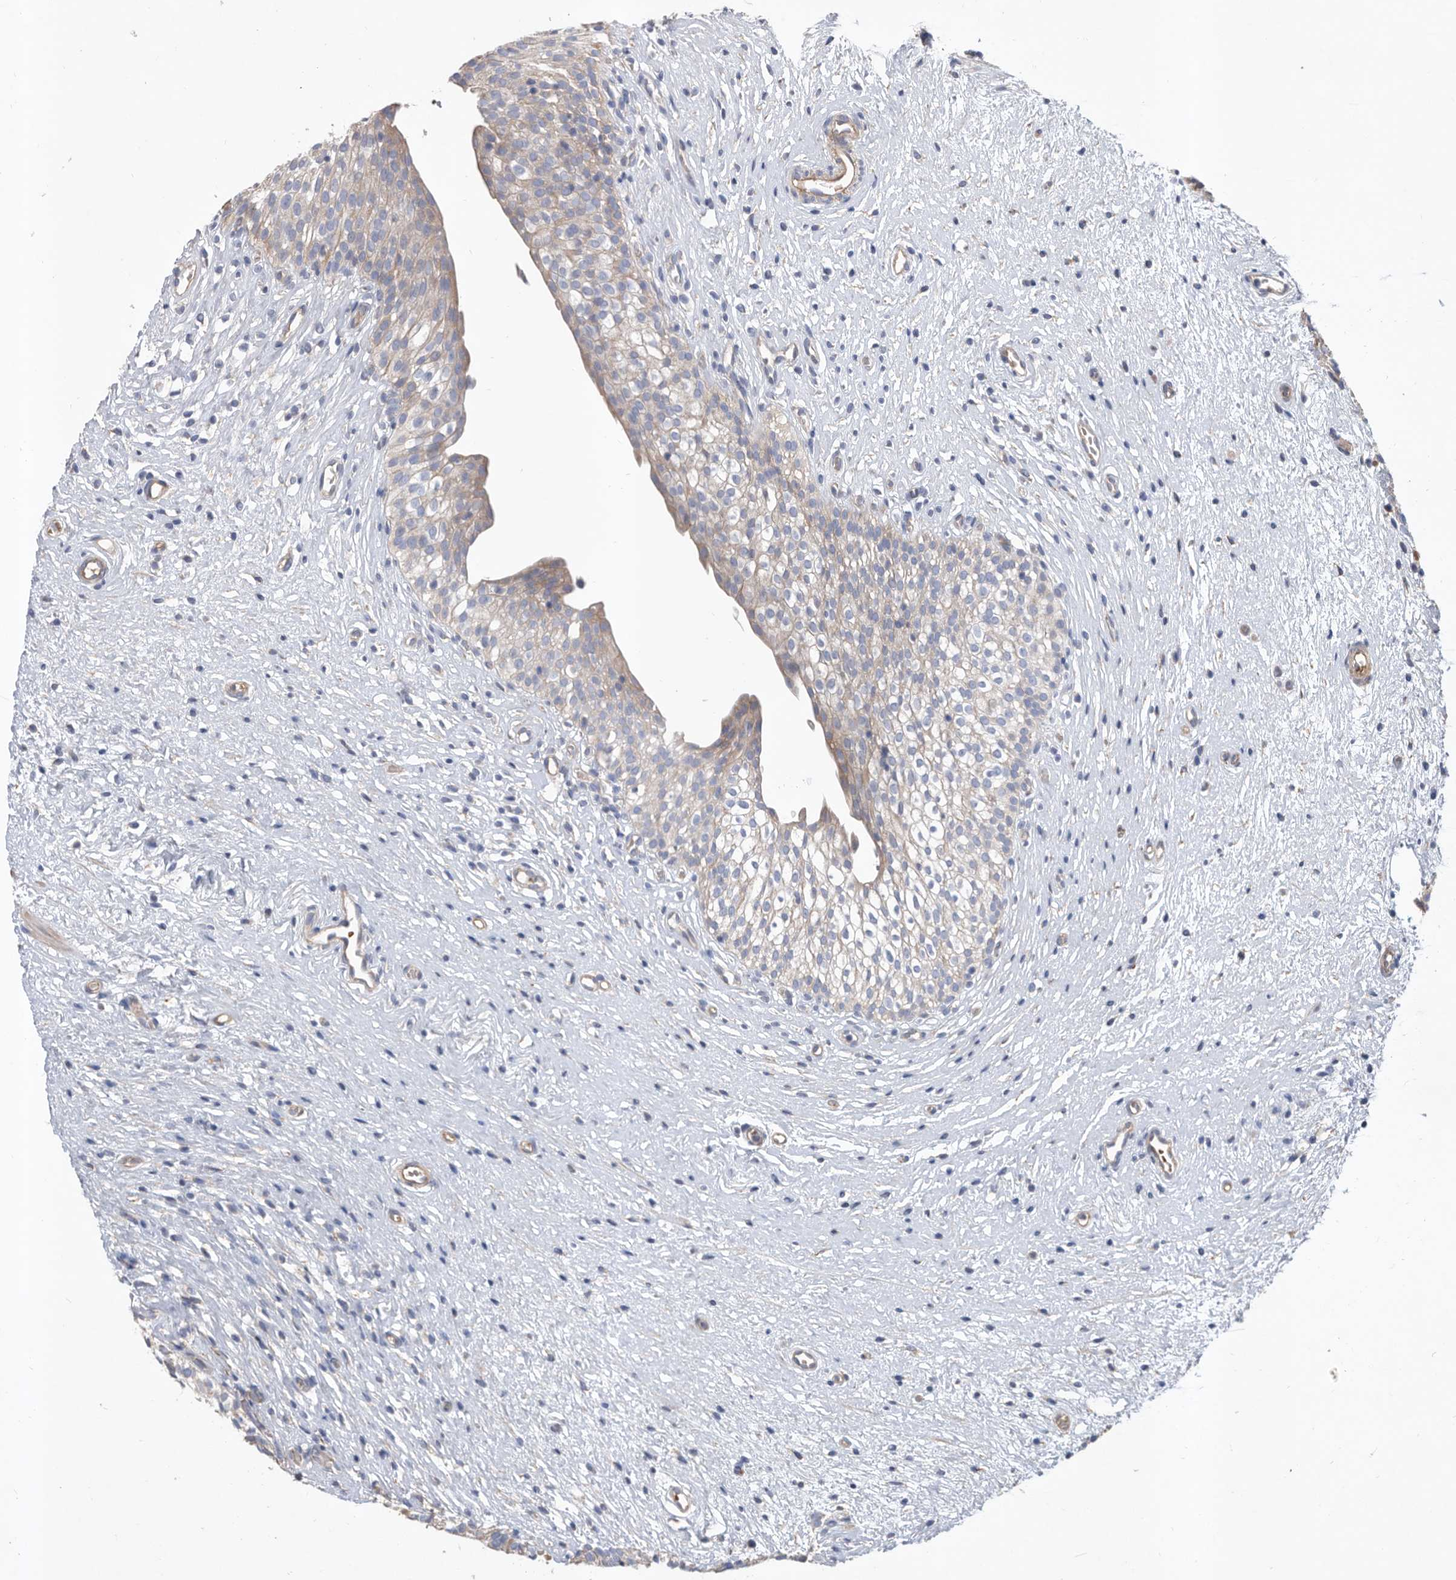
{"staining": {"intensity": "moderate", "quantity": "25%-75%", "location": "cytoplasmic/membranous"}, "tissue": "urinary bladder", "cell_type": "Urothelial cells", "image_type": "normal", "snomed": [{"axis": "morphology", "description": "Normal tissue, NOS"}, {"axis": "topography", "description": "Urinary bladder"}], "caption": "Immunohistochemical staining of unremarkable human urinary bladder reveals medium levels of moderate cytoplasmic/membranous positivity in about 25%-75% of urothelial cells. (IHC, brightfield microscopy, high magnification).", "gene": "ATP13A3", "patient": {"sex": "male", "age": 1}}